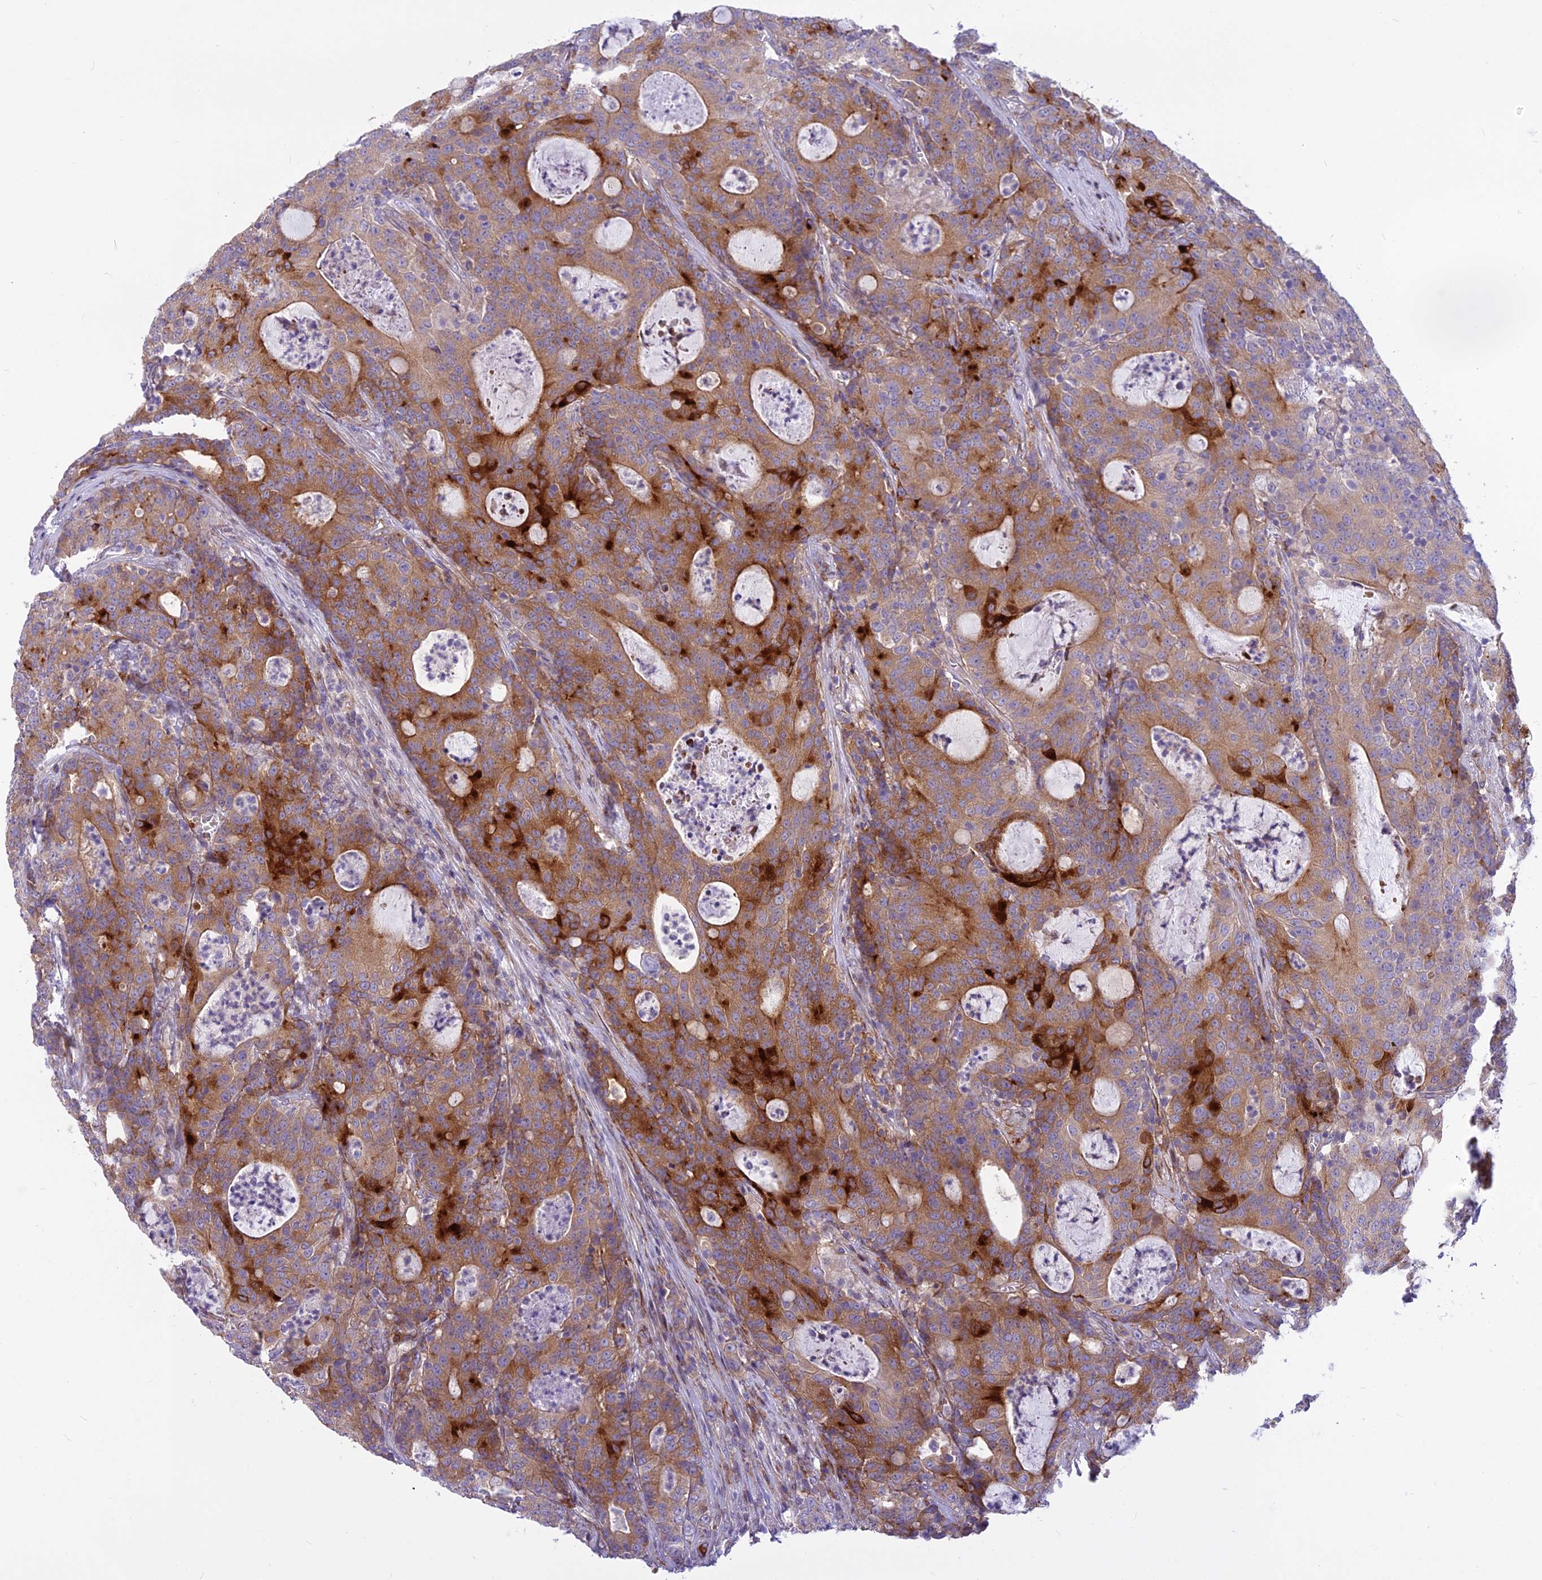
{"staining": {"intensity": "moderate", "quantity": "25%-75%", "location": "cytoplasmic/membranous"}, "tissue": "colorectal cancer", "cell_type": "Tumor cells", "image_type": "cancer", "snomed": [{"axis": "morphology", "description": "Adenocarcinoma, NOS"}, {"axis": "topography", "description": "Colon"}], "caption": "Immunohistochemical staining of human colorectal cancer reveals moderate cytoplasmic/membranous protein expression in approximately 25%-75% of tumor cells.", "gene": "PCDHB14", "patient": {"sex": "male", "age": 83}}